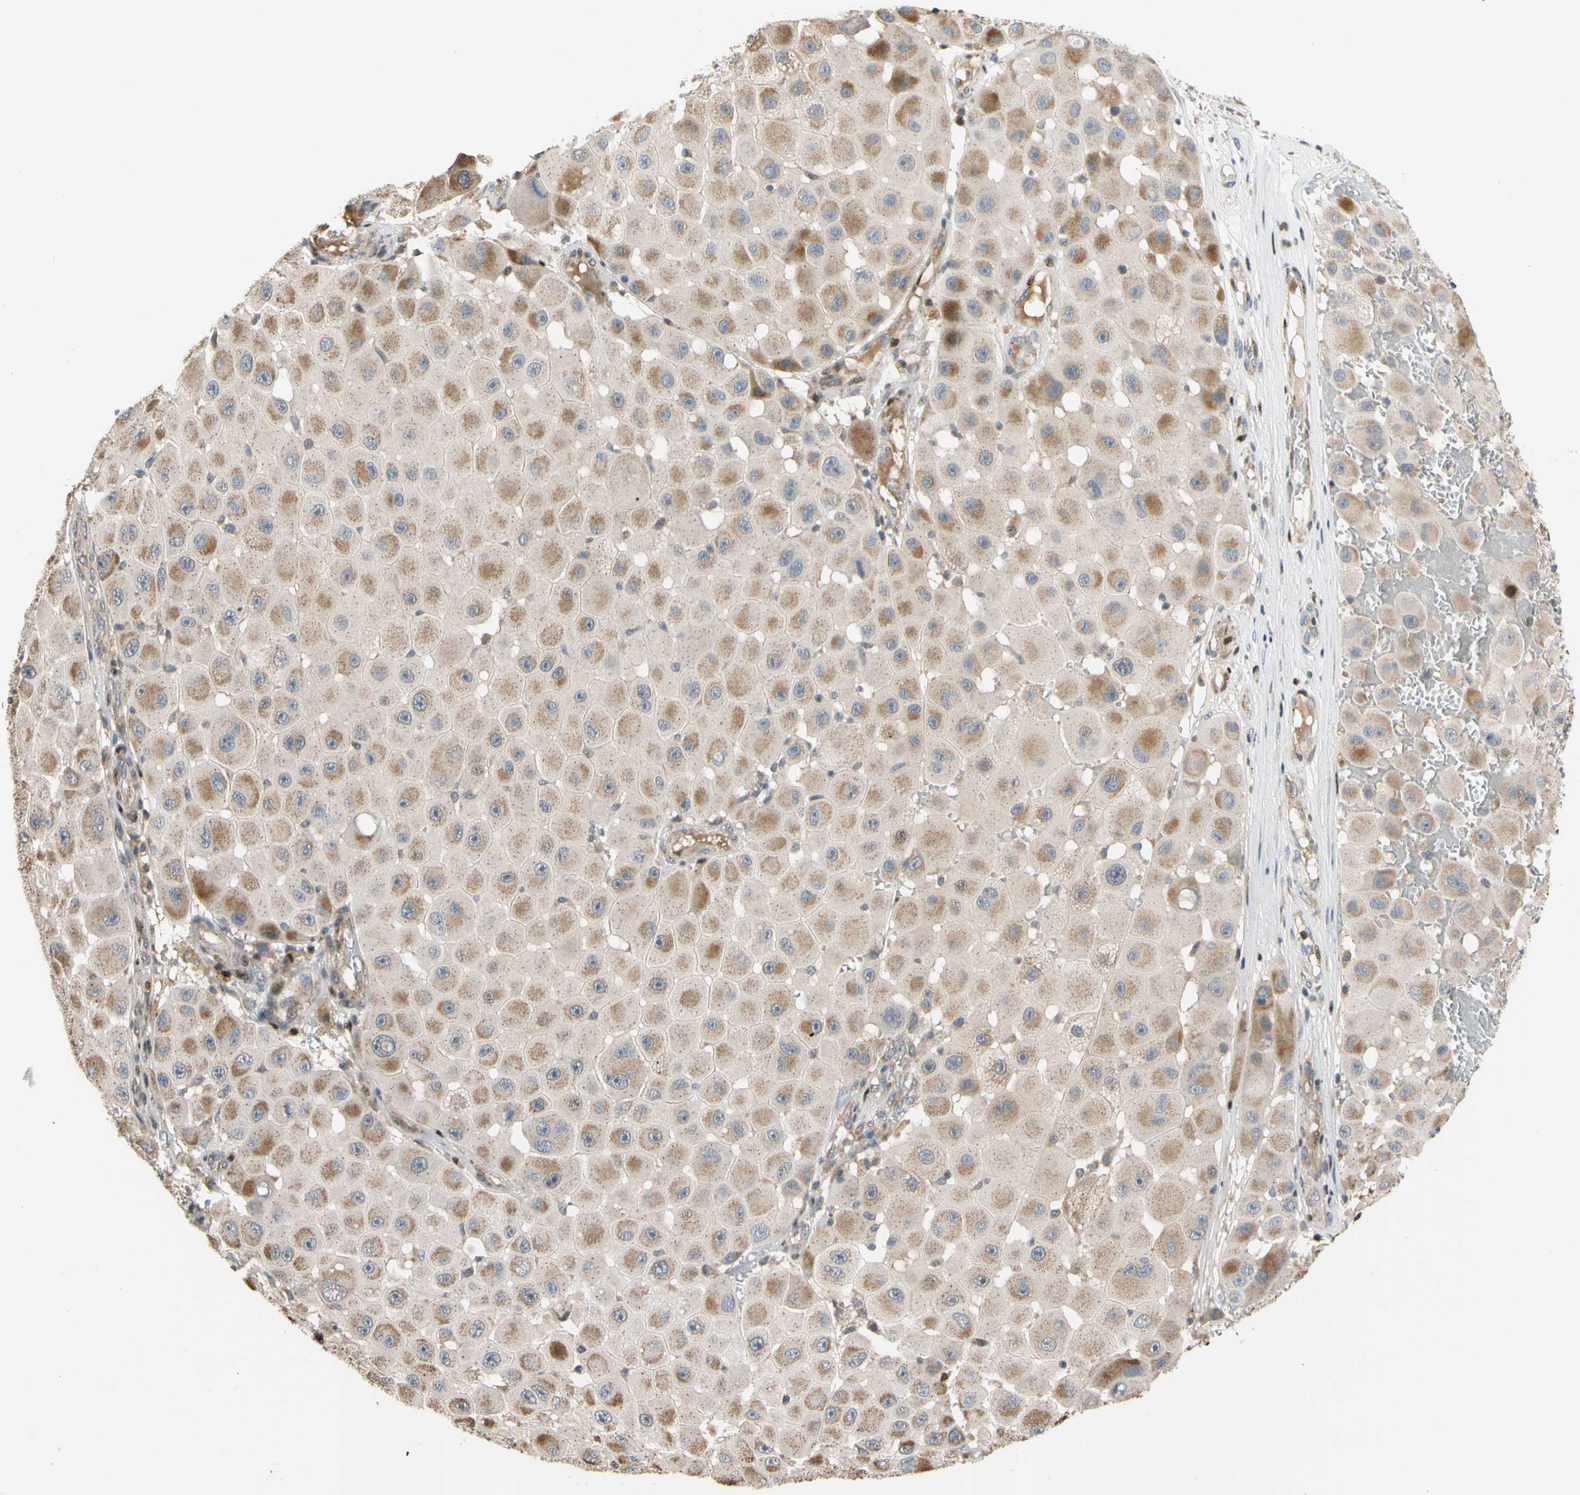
{"staining": {"intensity": "moderate", "quantity": "25%-75%", "location": "cytoplasmic/membranous"}, "tissue": "melanoma", "cell_type": "Tumor cells", "image_type": "cancer", "snomed": [{"axis": "morphology", "description": "Malignant melanoma, NOS"}, {"axis": "topography", "description": "Skin"}], "caption": "Protein staining by immunohistochemistry exhibits moderate cytoplasmic/membranous expression in approximately 25%-75% of tumor cells in malignant melanoma.", "gene": "IP6K2", "patient": {"sex": "female", "age": 81}}